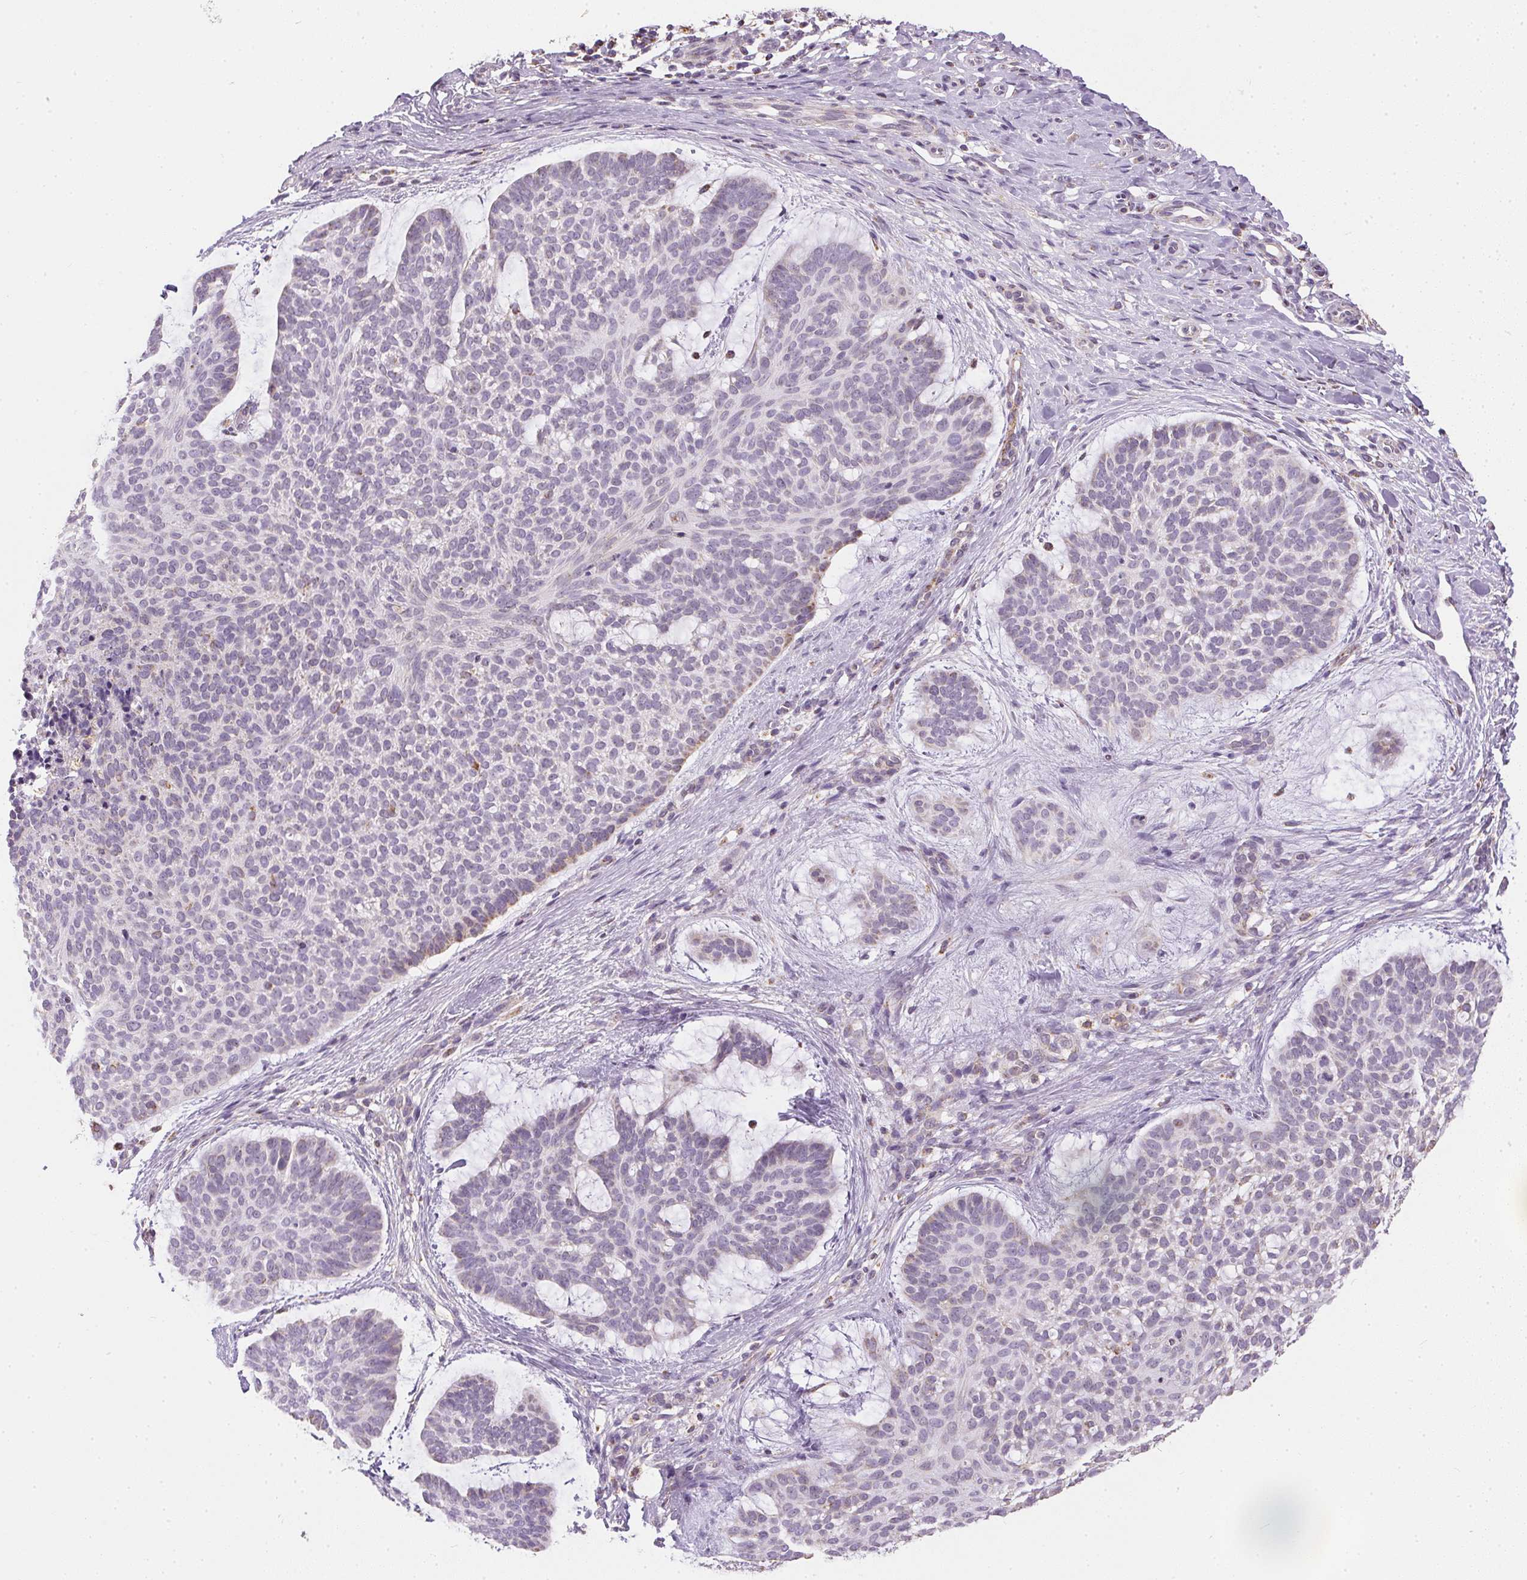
{"staining": {"intensity": "weak", "quantity": "<25%", "location": "cytoplasmic/membranous"}, "tissue": "skin cancer", "cell_type": "Tumor cells", "image_type": "cancer", "snomed": [{"axis": "morphology", "description": "Basal cell carcinoma"}, {"axis": "topography", "description": "Skin"}], "caption": "A histopathology image of skin basal cell carcinoma stained for a protein reveals no brown staining in tumor cells.", "gene": "MAPK11", "patient": {"sex": "male", "age": 64}}